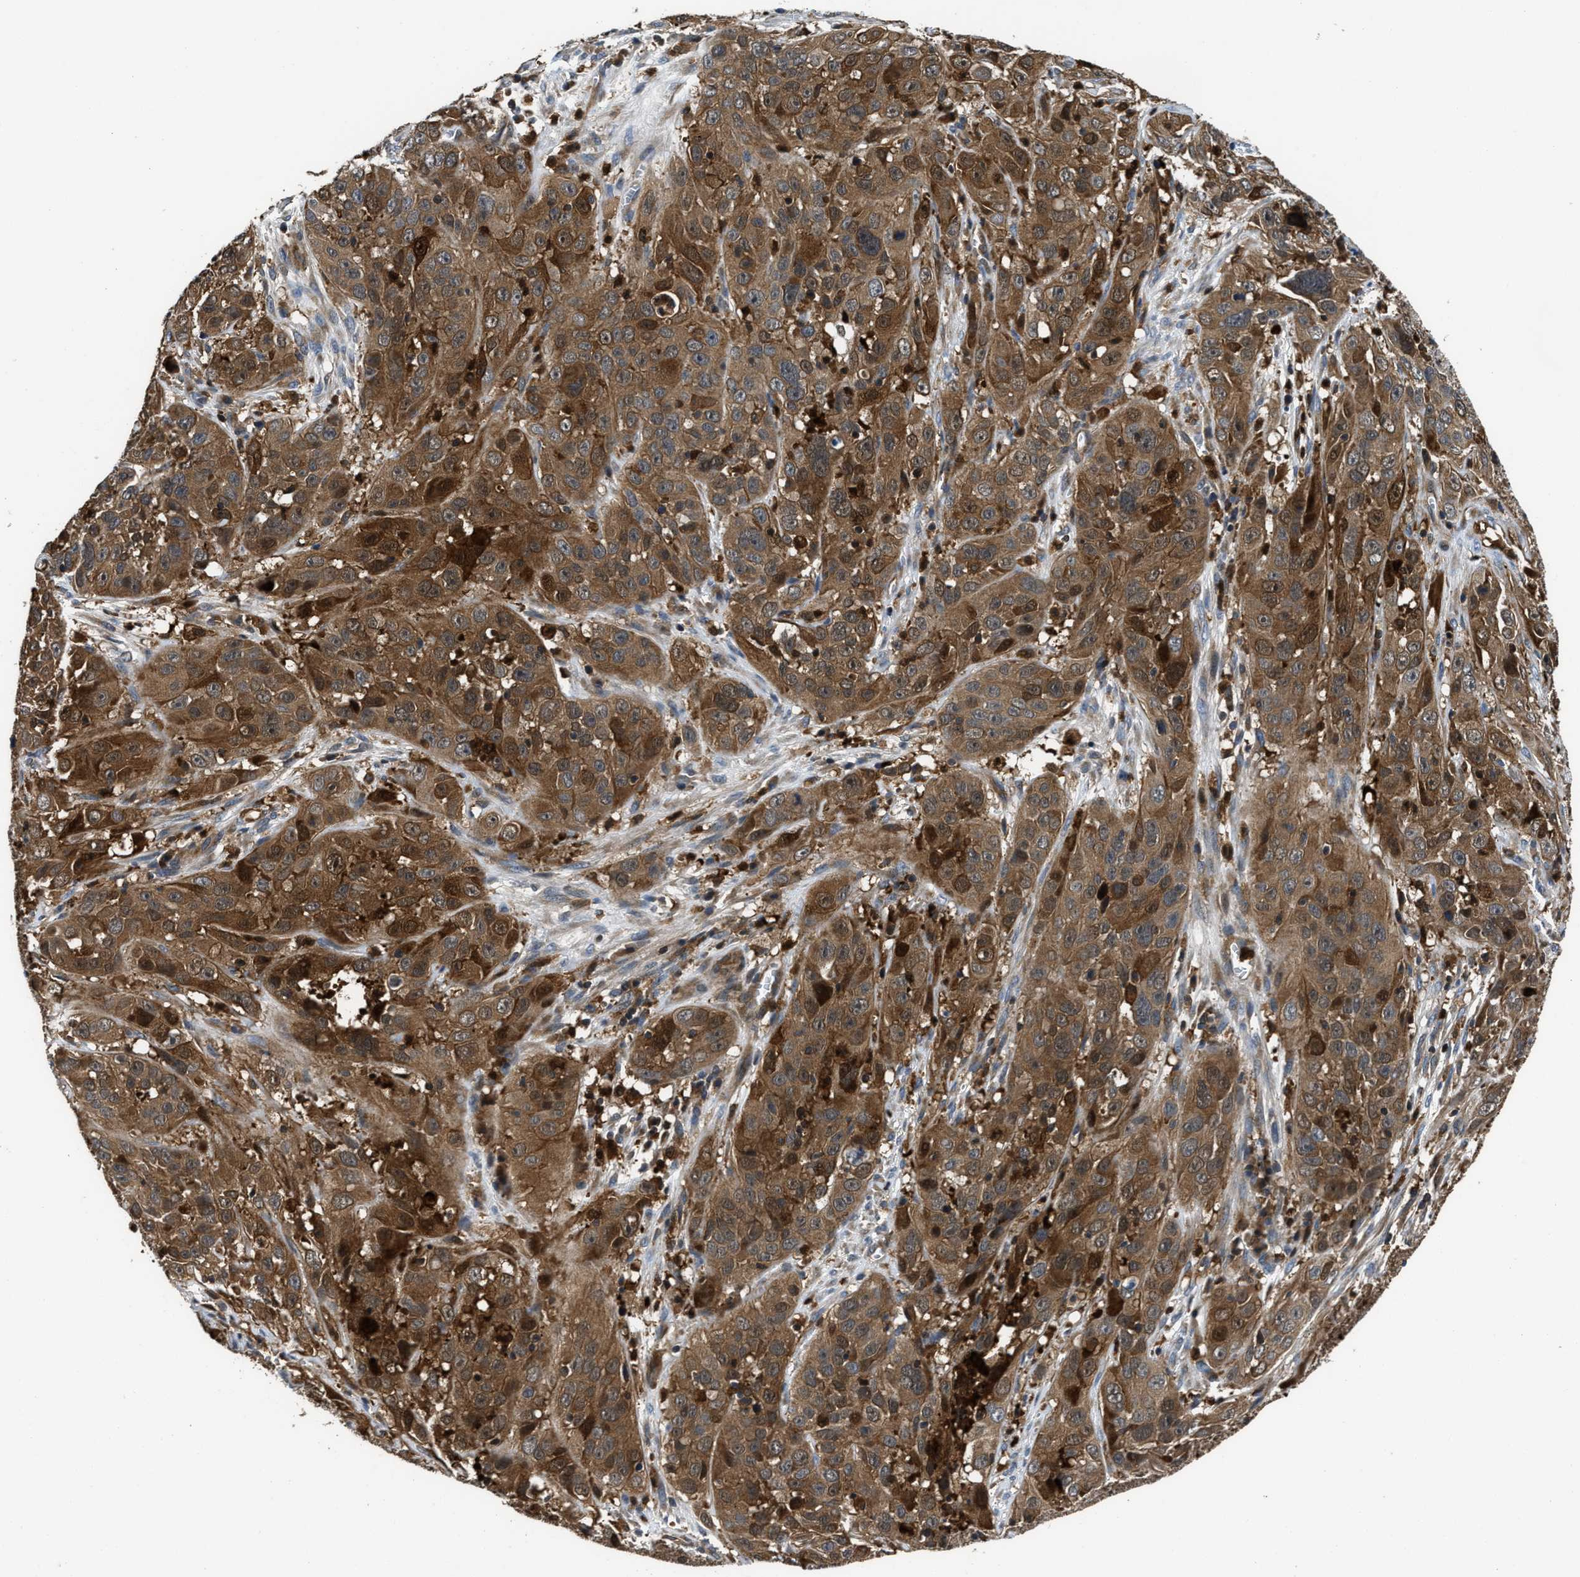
{"staining": {"intensity": "moderate", "quantity": ">75%", "location": "cytoplasmic/membranous"}, "tissue": "cervical cancer", "cell_type": "Tumor cells", "image_type": "cancer", "snomed": [{"axis": "morphology", "description": "Squamous cell carcinoma, NOS"}, {"axis": "topography", "description": "Cervix"}], "caption": "Immunohistochemical staining of human cervical cancer reveals moderate cytoplasmic/membranous protein staining in about >75% of tumor cells.", "gene": "OSTF1", "patient": {"sex": "female", "age": 32}}